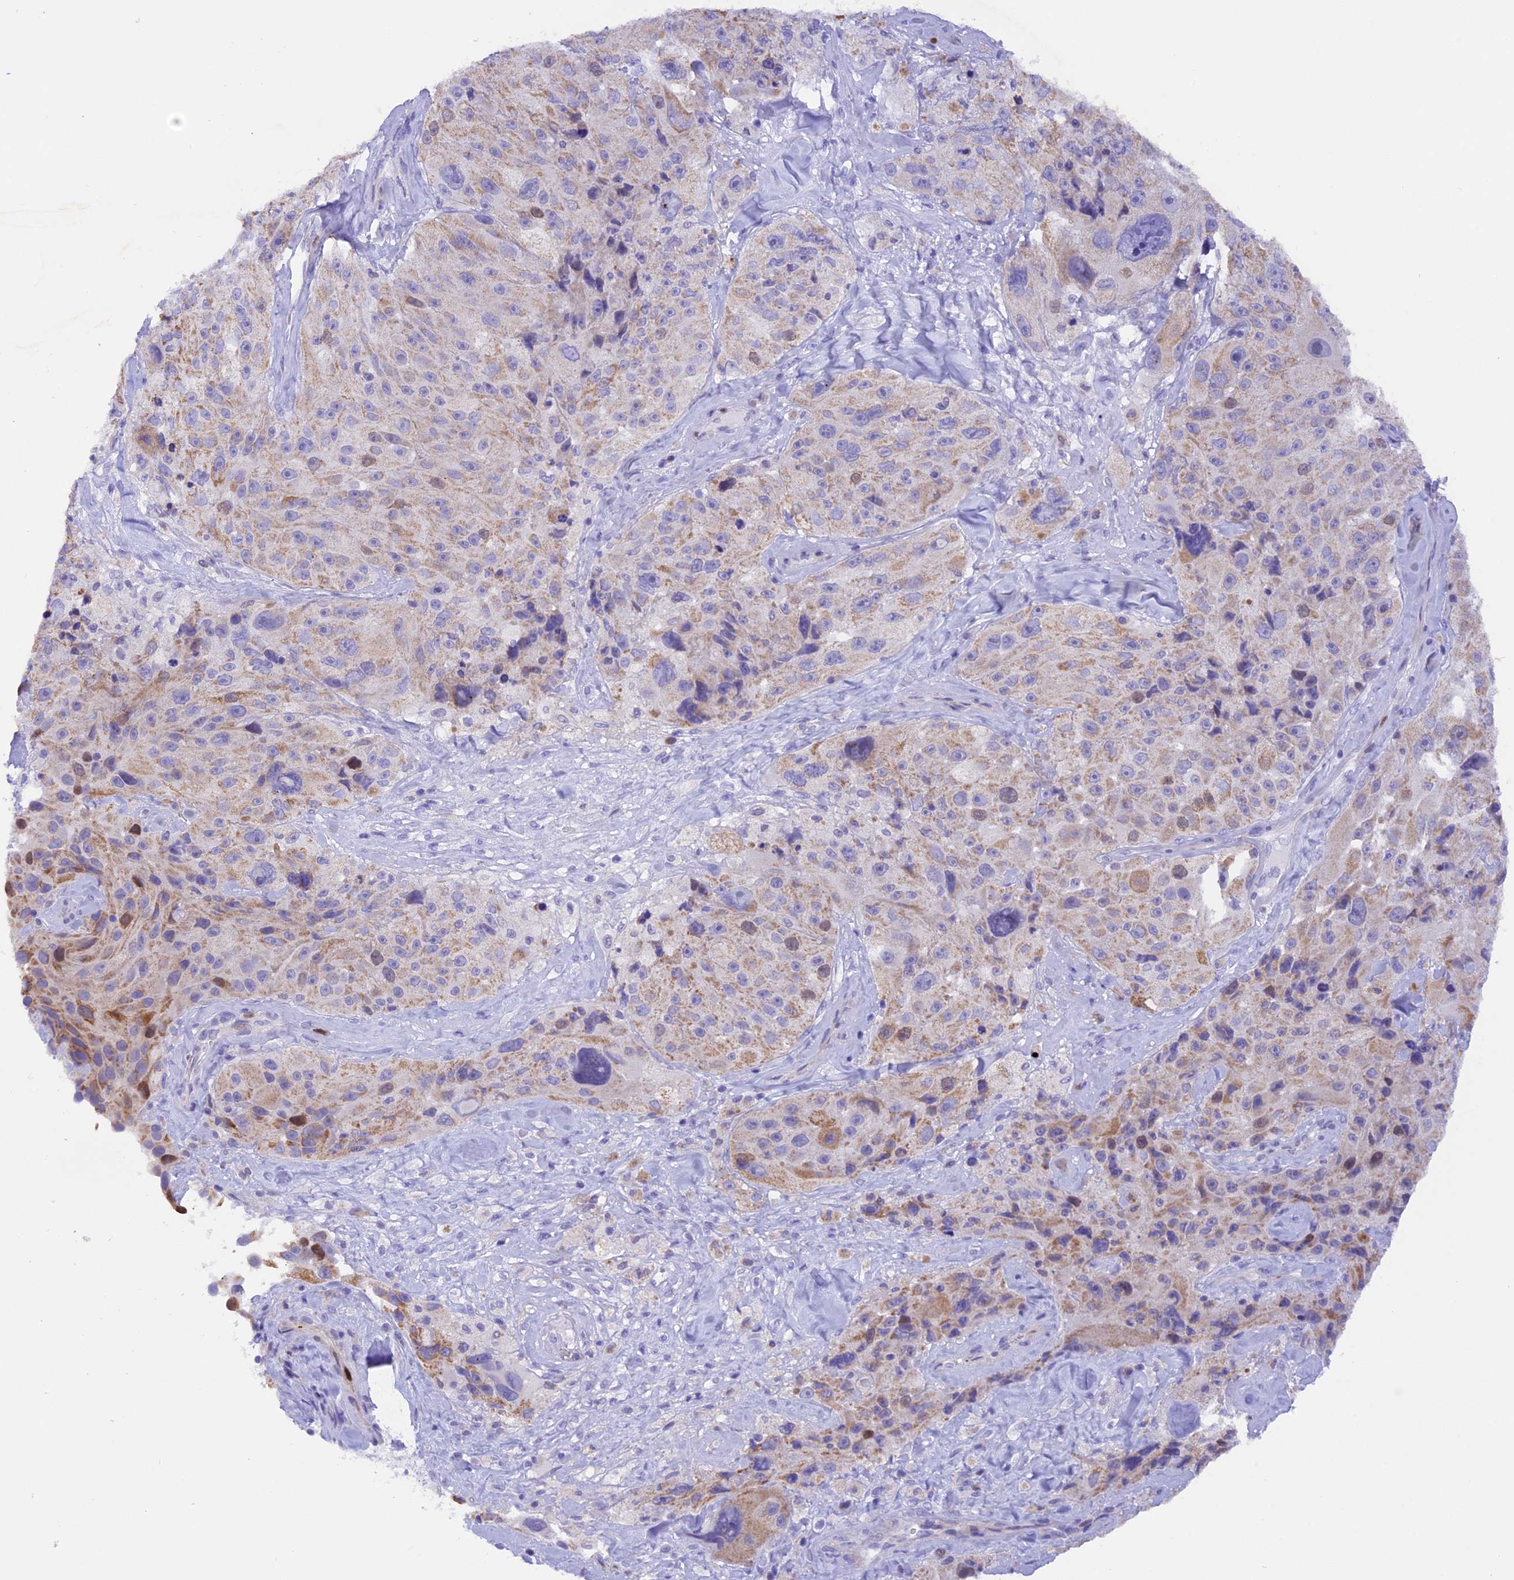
{"staining": {"intensity": "weak", "quantity": "25%-75%", "location": "cytoplasmic/membranous"}, "tissue": "melanoma", "cell_type": "Tumor cells", "image_type": "cancer", "snomed": [{"axis": "morphology", "description": "Malignant melanoma, Metastatic site"}, {"axis": "topography", "description": "Lymph node"}], "caption": "Tumor cells exhibit weak cytoplasmic/membranous positivity in about 25%-75% of cells in melanoma.", "gene": "PKIA", "patient": {"sex": "male", "age": 62}}